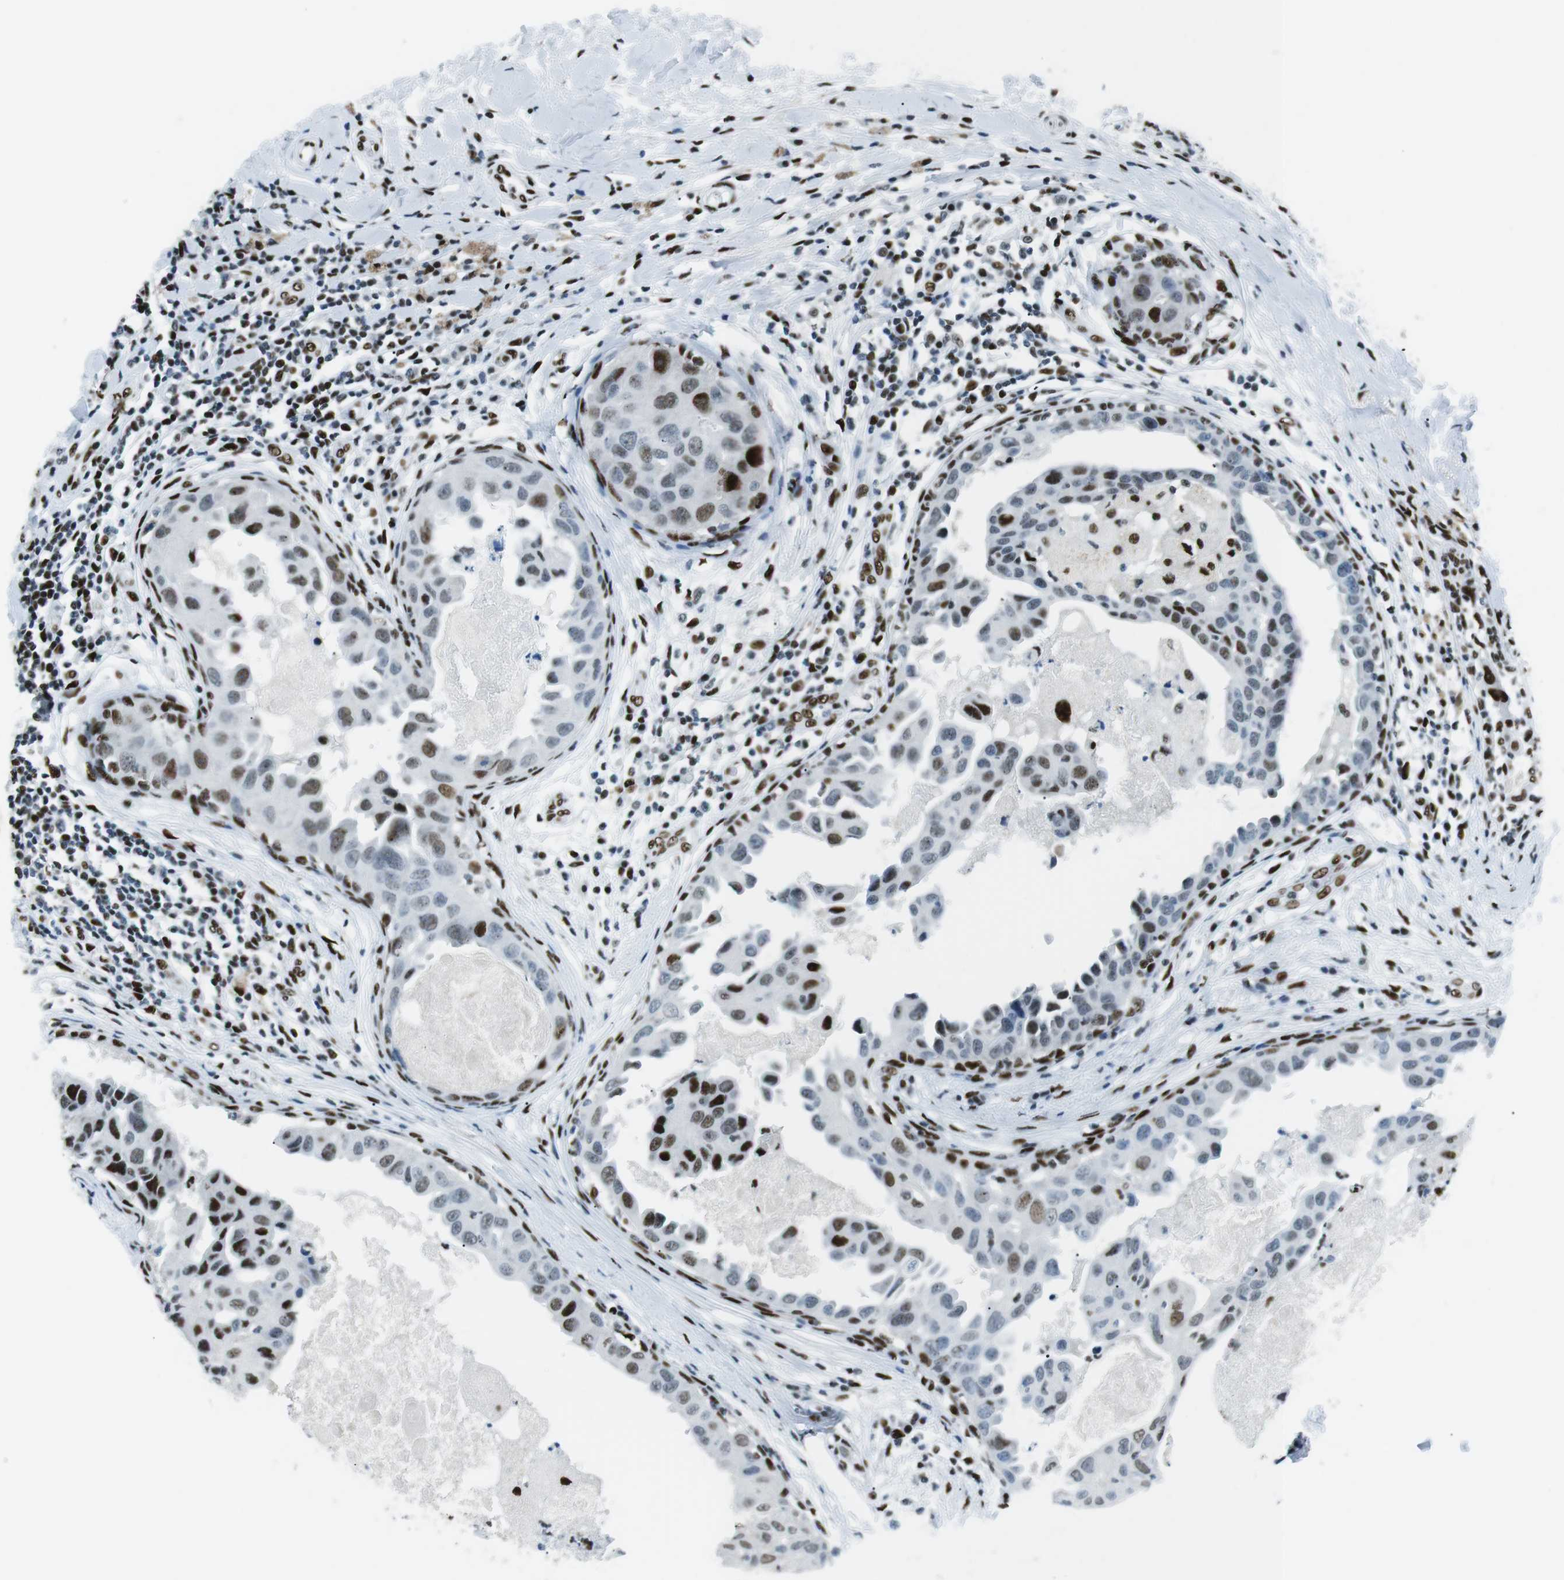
{"staining": {"intensity": "moderate", "quantity": "25%-75%", "location": "nuclear"}, "tissue": "breast cancer", "cell_type": "Tumor cells", "image_type": "cancer", "snomed": [{"axis": "morphology", "description": "Duct carcinoma"}, {"axis": "topography", "description": "Breast"}], "caption": "A micrograph of breast cancer stained for a protein demonstrates moderate nuclear brown staining in tumor cells.", "gene": "PML", "patient": {"sex": "female", "age": 27}}